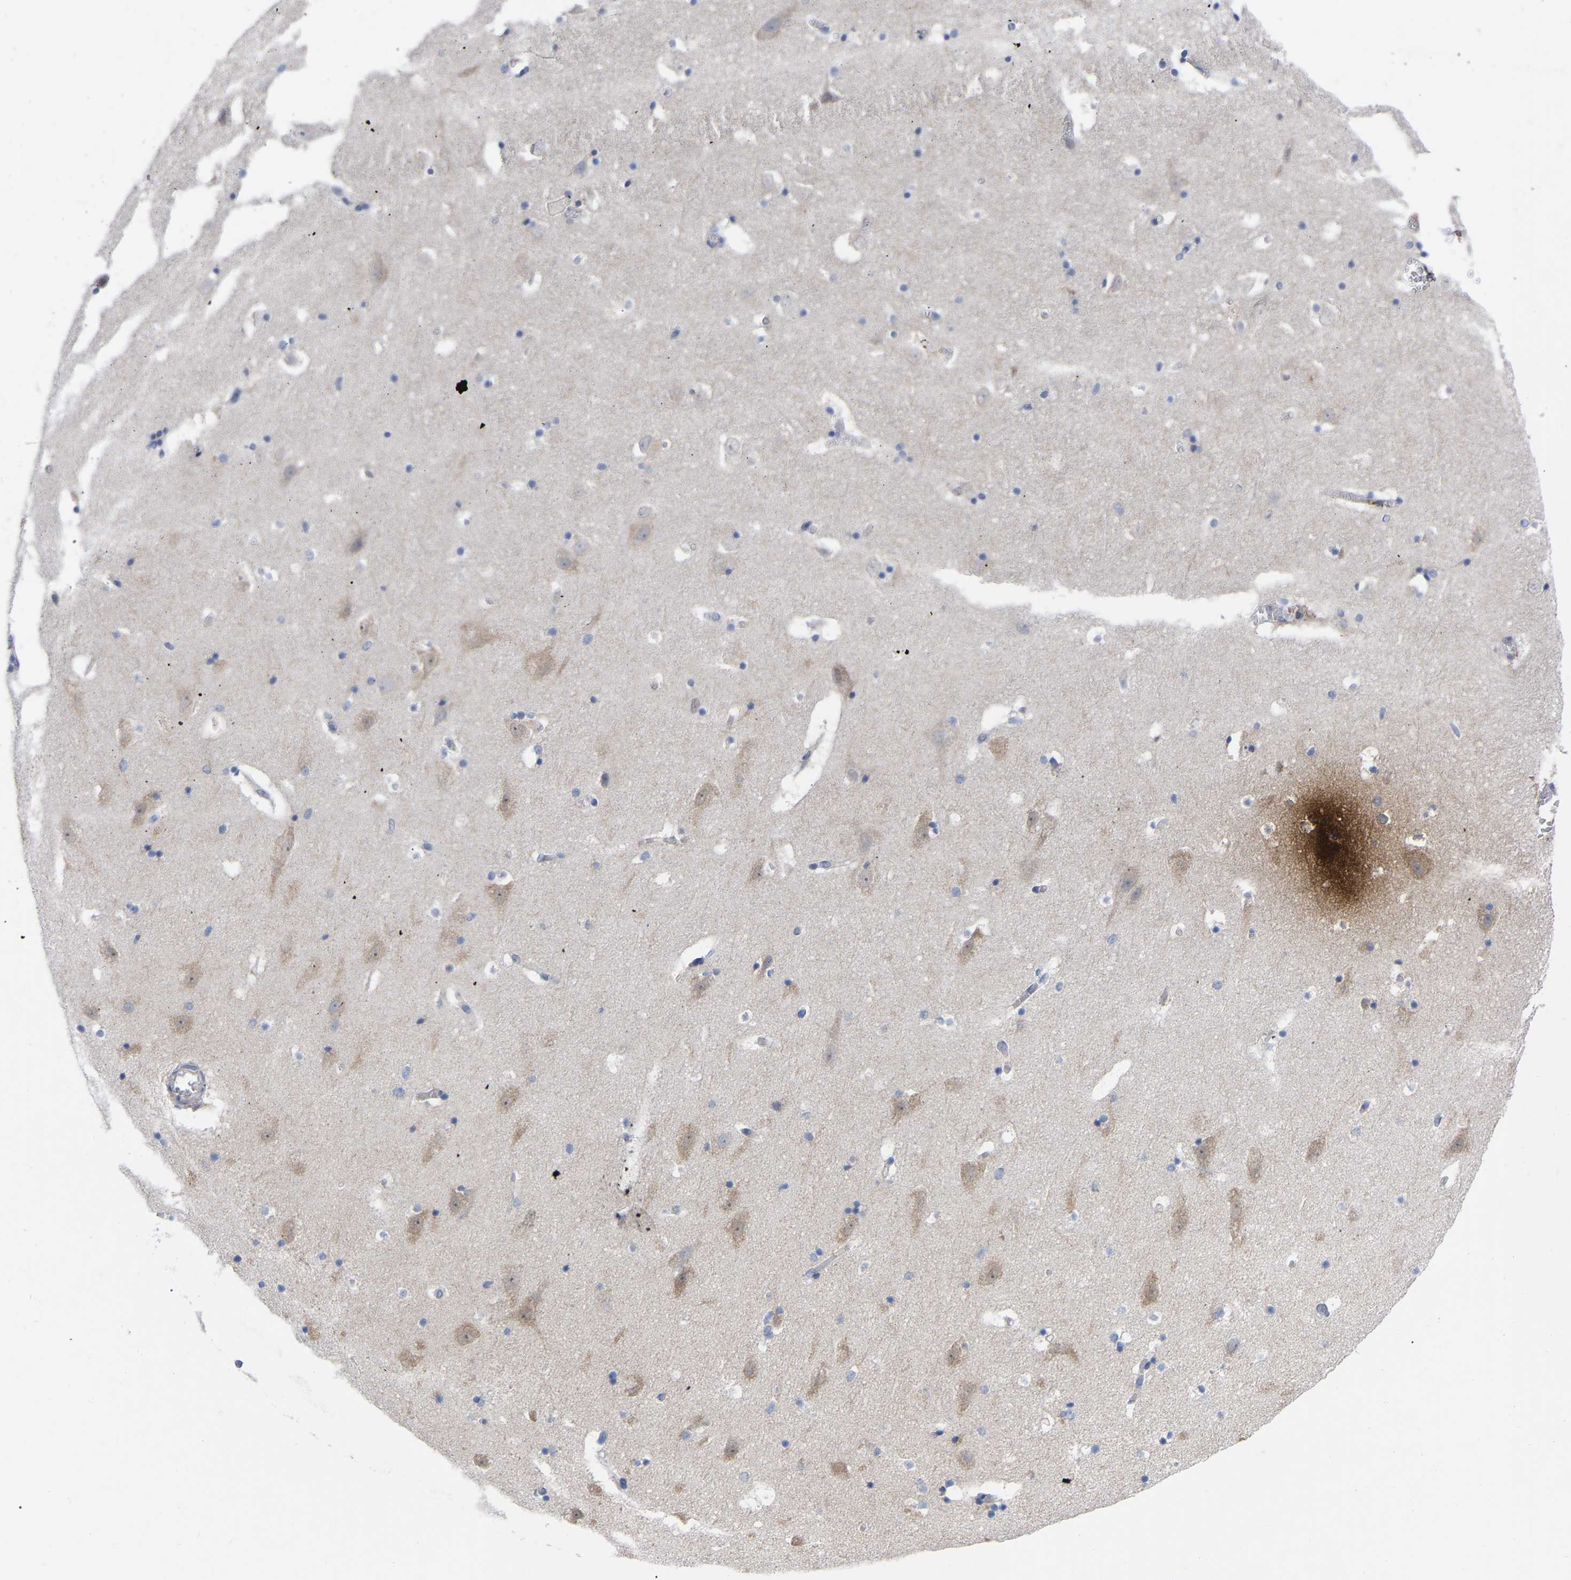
{"staining": {"intensity": "weak", "quantity": "<25%", "location": "cytoplasmic/membranous,nuclear"}, "tissue": "hippocampus", "cell_type": "Glial cells", "image_type": "normal", "snomed": [{"axis": "morphology", "description": "Normal tissue, NOS"}, {"axis": "topography", "description": "Hippocampus"}], "caption": "The immunohistochemistry (IHC) image has no significant expression in glial cells of hippocampus. Brightfield microscopy of immunohistochemistry (IHC) stained with DAB (brown) and hematoxylin (blue), captured at high magnification.", "gene": "TCP1", "patient": {"sex": "male", "age": 45}}